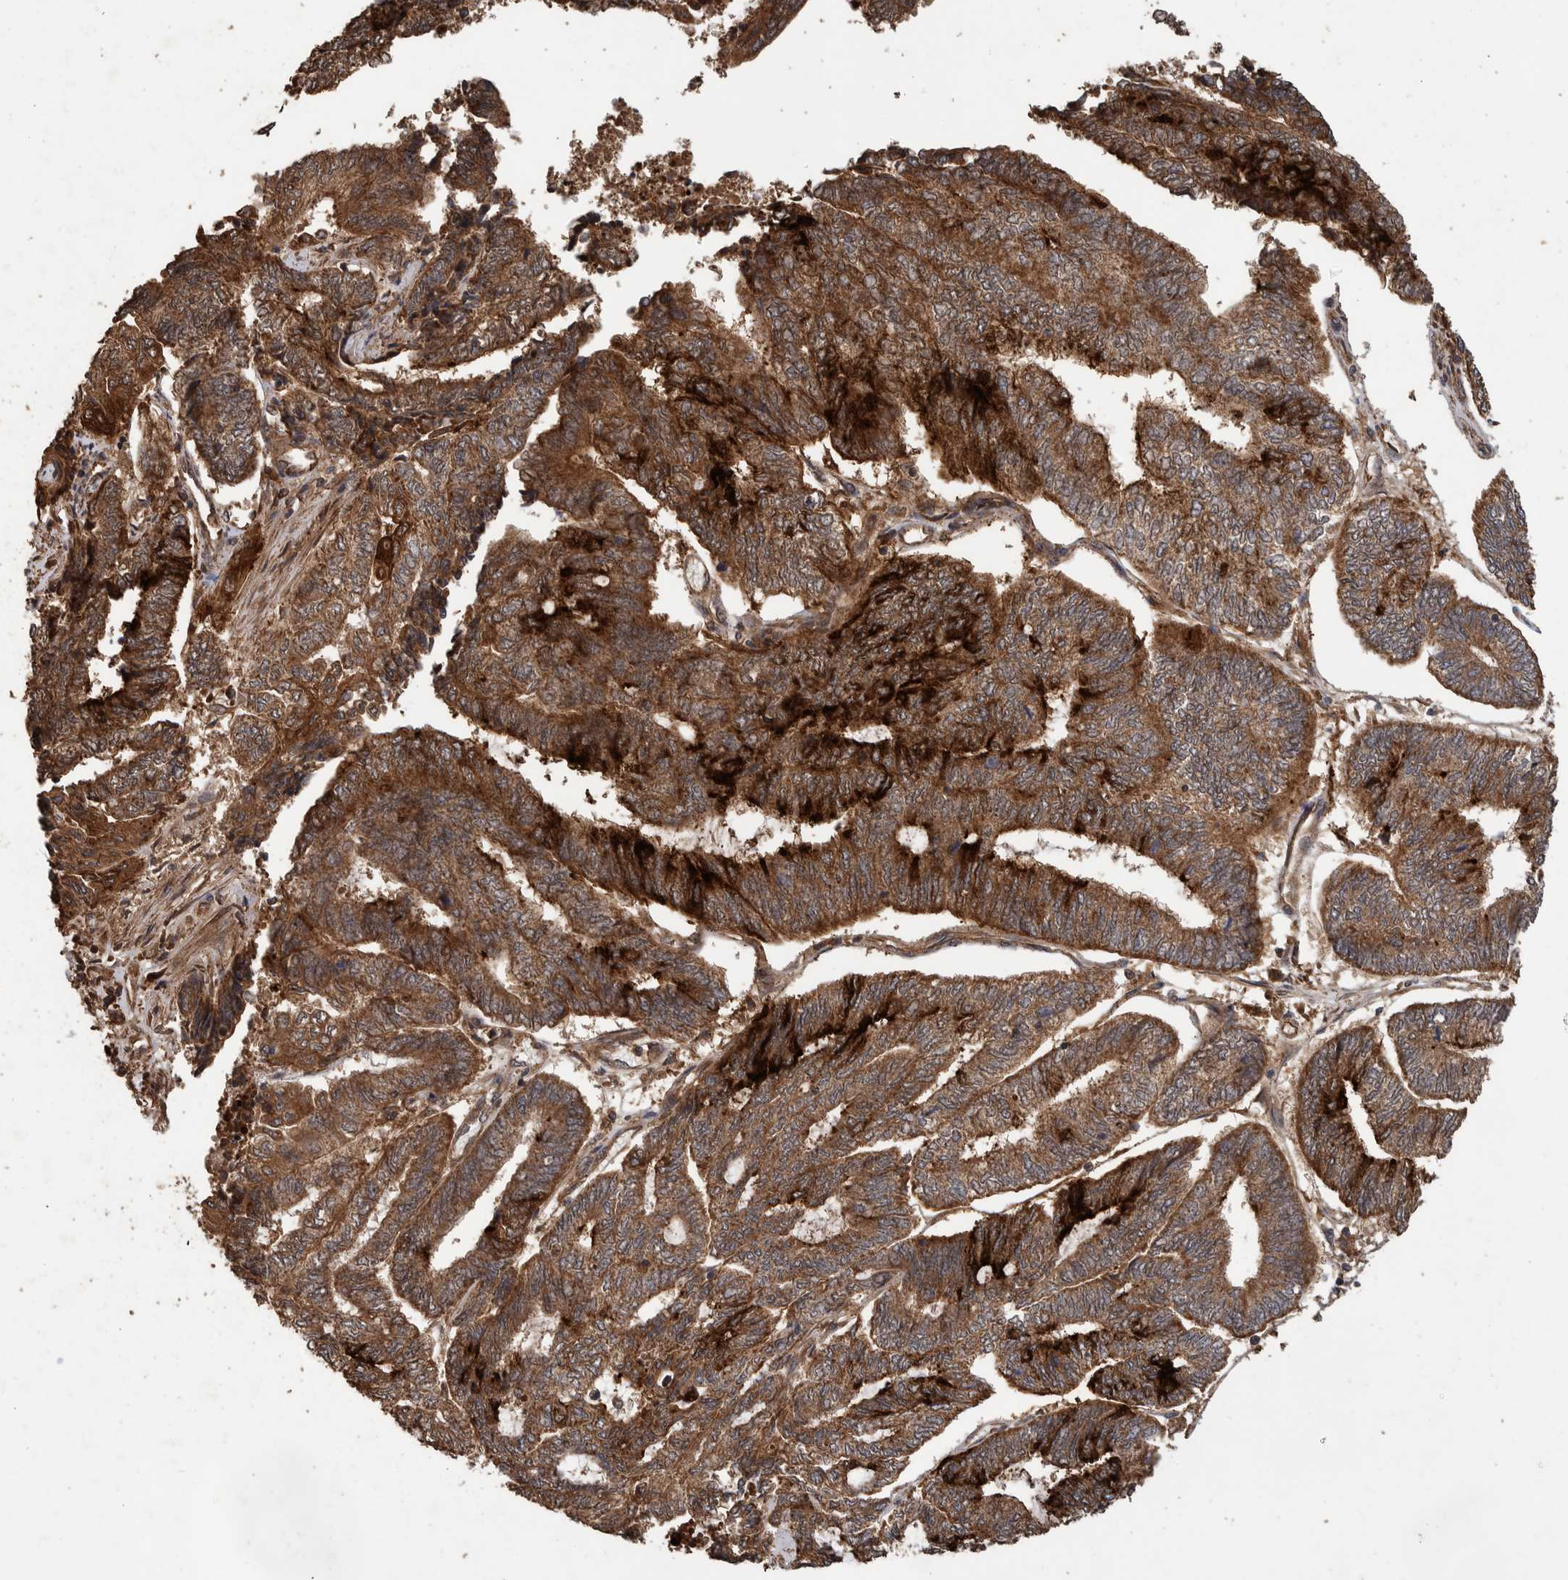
{"staining": {"intensity": "strong", "quantity": ">75%", "location": "cytoplasmic/membranous"}, "tissue": "endometrial cancer", "cell_type": "Tumor cells", "image_type": "cancer", "snomed": [{"axis": "morphology", "description": "Adenocarcinoma, NOS"}, {"axis": "topography", "description": "Uterus"}, {"axis": "topography", "description": "Endometrium"}], "caption": "A brown stain labels strong cytoplasmic/membranous expression of a protein in endometrial adenocarcinoma tumor cells. (DAB IHC with brightfield microscopy, high magnification).", "gene": "TRIM16", "patient": {"sex": "female", "age": 70}}